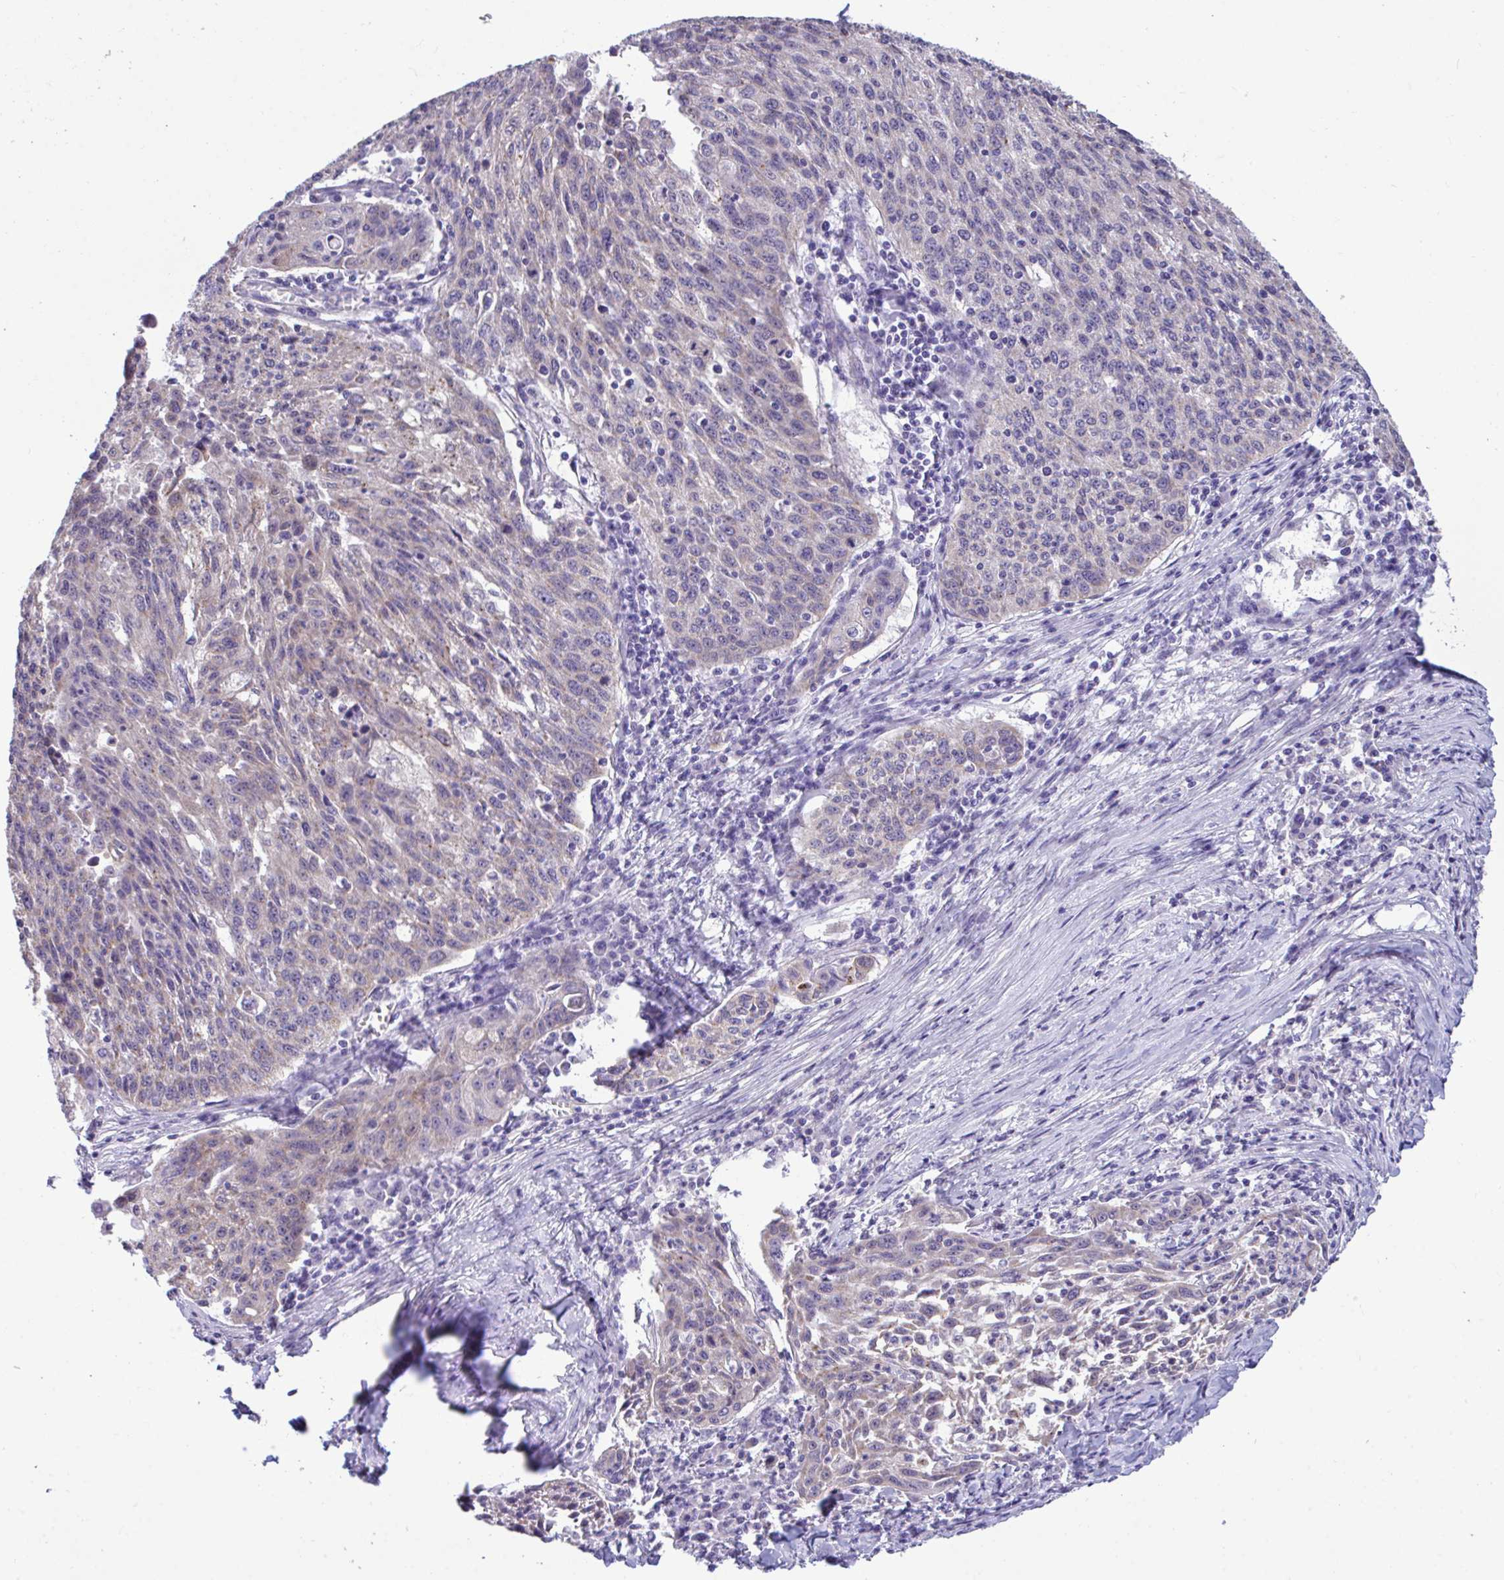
{"staining": {"intensity": "weak", "quantity": "<25%", "location": "cytoplasmic/membranous"}, "tissue": "lung cancer", "cell_type": "Tumor cells", "image_type": "cancer", "snomed": [{"axis": "morphology", "description": "Squamous cell carcinoma, NOS"}, {"axis": "morphology", "description": "Squamous cell carcinoma, metastatic, NOS"}, {"axis": "topography", "description": "Bronchus"}, {"axis": "topography", "description": "Lung"}], "caption": "An immunohistochemistry (IHC) micrograph of lung cancer is shown. There is no staining in tumor cells of lung cancer.", "gene": "SARS2", "patient": {"sex": "male", "age": 62}}